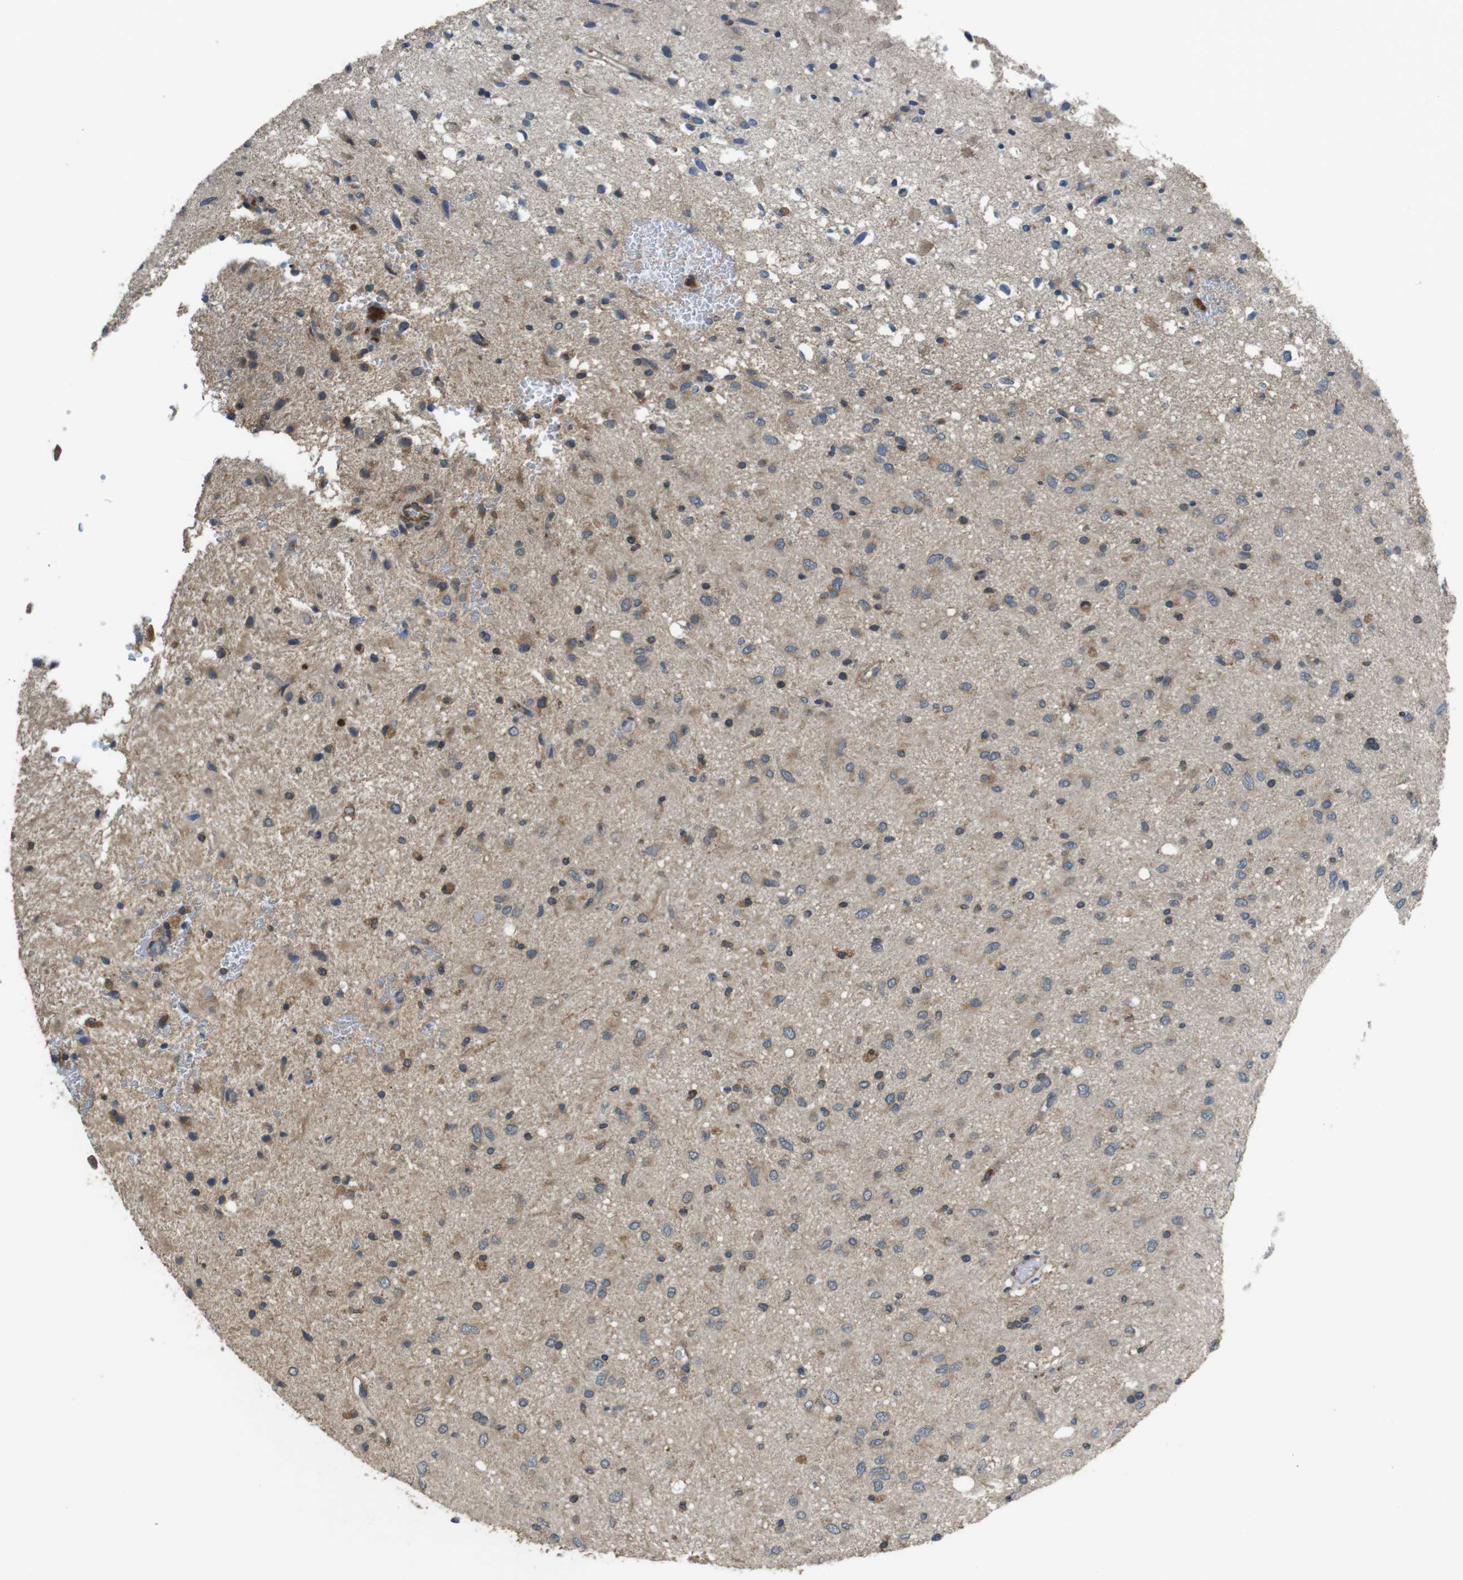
{"staining": {"intensity": "moderate", "quantity": "25%-75%", "location": "cytoplasmic/membranous"}, "tissue": "glioma", "cell_type": "Tumor cells", "image_type": "cancer", "snomed": [{"axis": "morphology", "description": "Glioma, malignant, Low grade"}, {"axis": "topography", "description": "Brain"}], "caption": "This is an image of IHC staining of malignant glioma (low-grade), which shows moderate expression in the cytoplasmic/membranous of tumor cells.", "gene": "FUT2", "patient": {"sex": "male", "age": 77}}